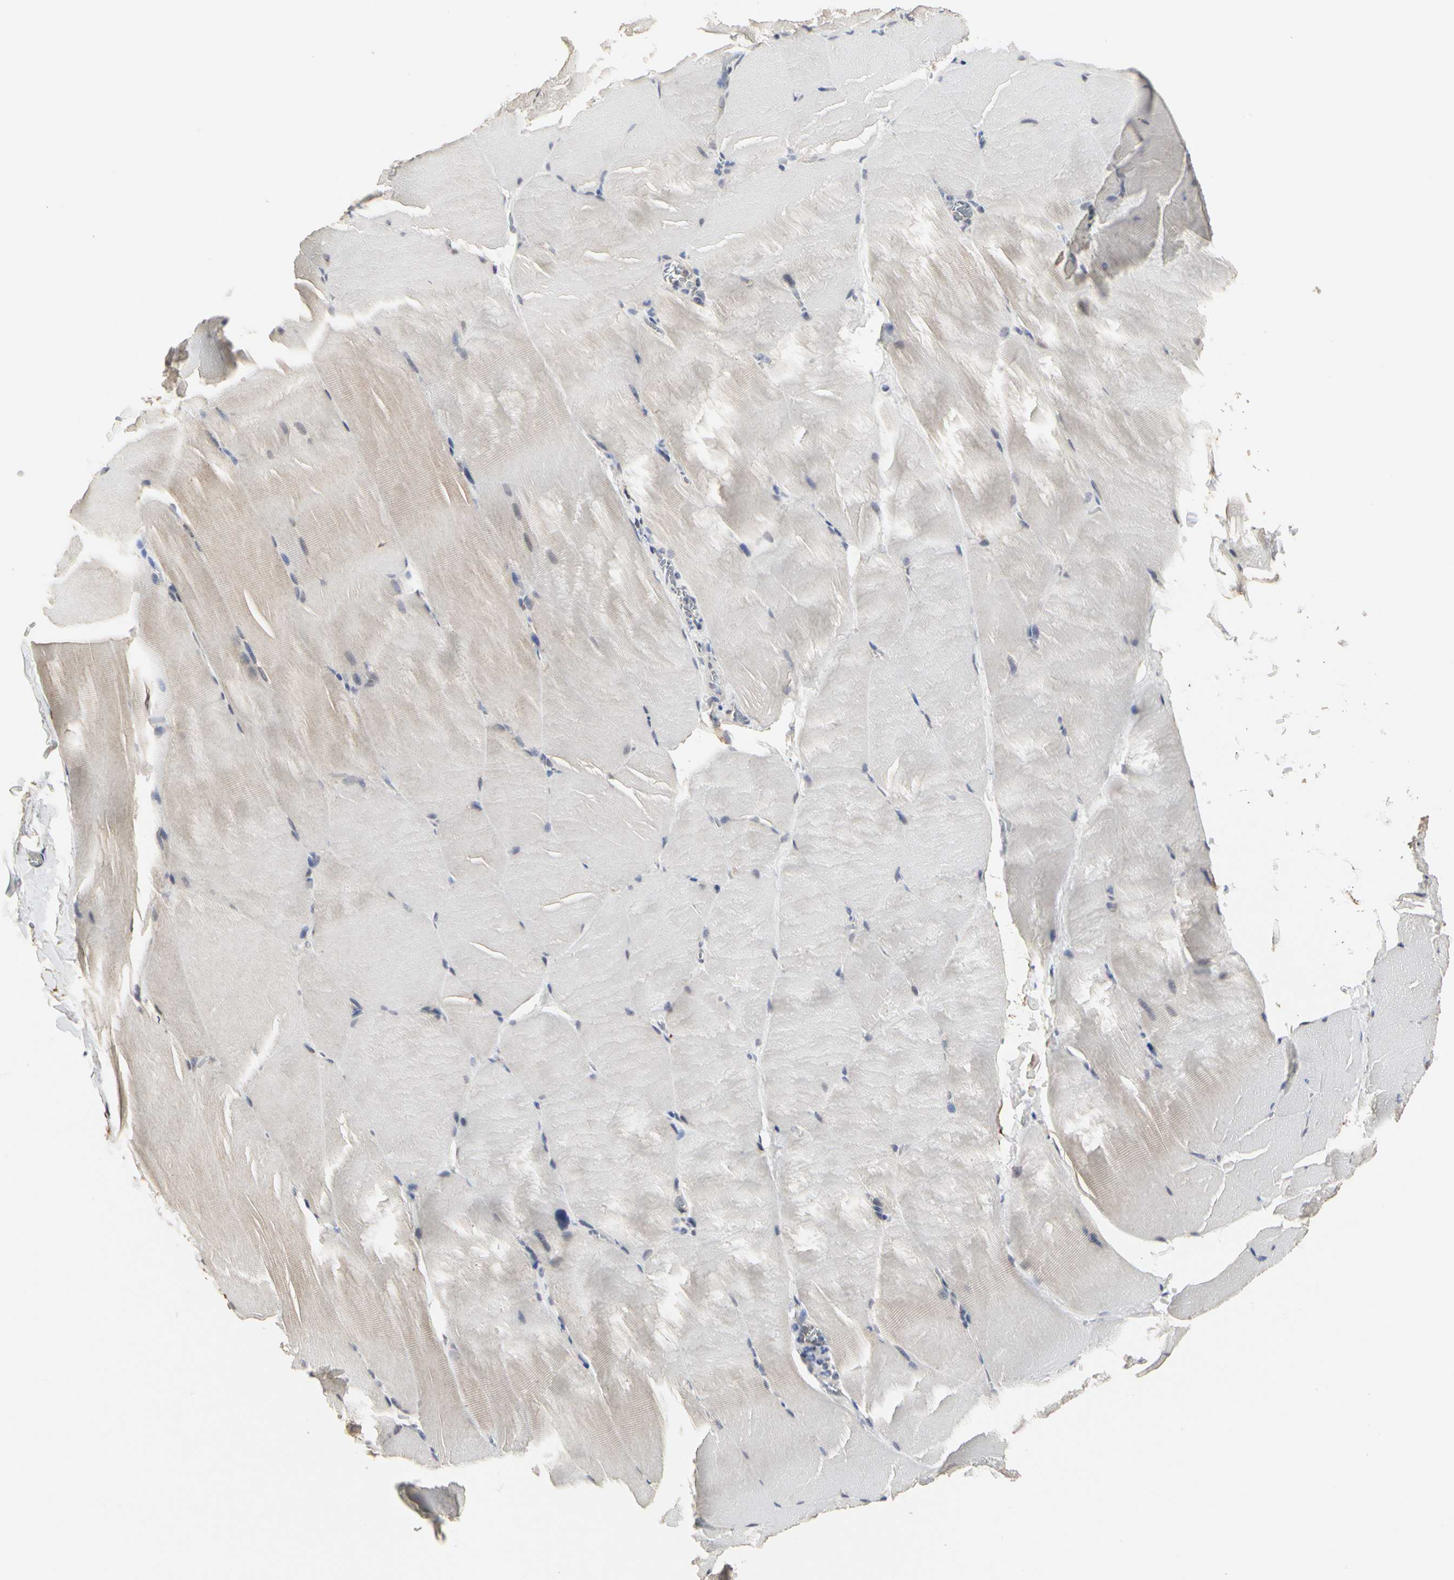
{"staining": {"intensity": "weak", "quantity": "<25%", "location": "cytoplasmic/membranous"}, "tissue": "skeletal muscle", "cell_type": "Myocytes", "image_type": "normal", "snomed": [{"axis": "morphology", "description": "Normal tissue, NOS"}, {"axis": "topography", "description": "Skeletal muscle"}], "caption": "An image of skeletal muscle stained for a protein displays no brown staining in myocytes. The staining was performed using DAB to visualize the protein expression in brown, while the nuclei were stained in blue with hematoxylin (Magnification: 20x).", "gene": "TAOK1", "patient": {"sex": "male", "age": 71}}